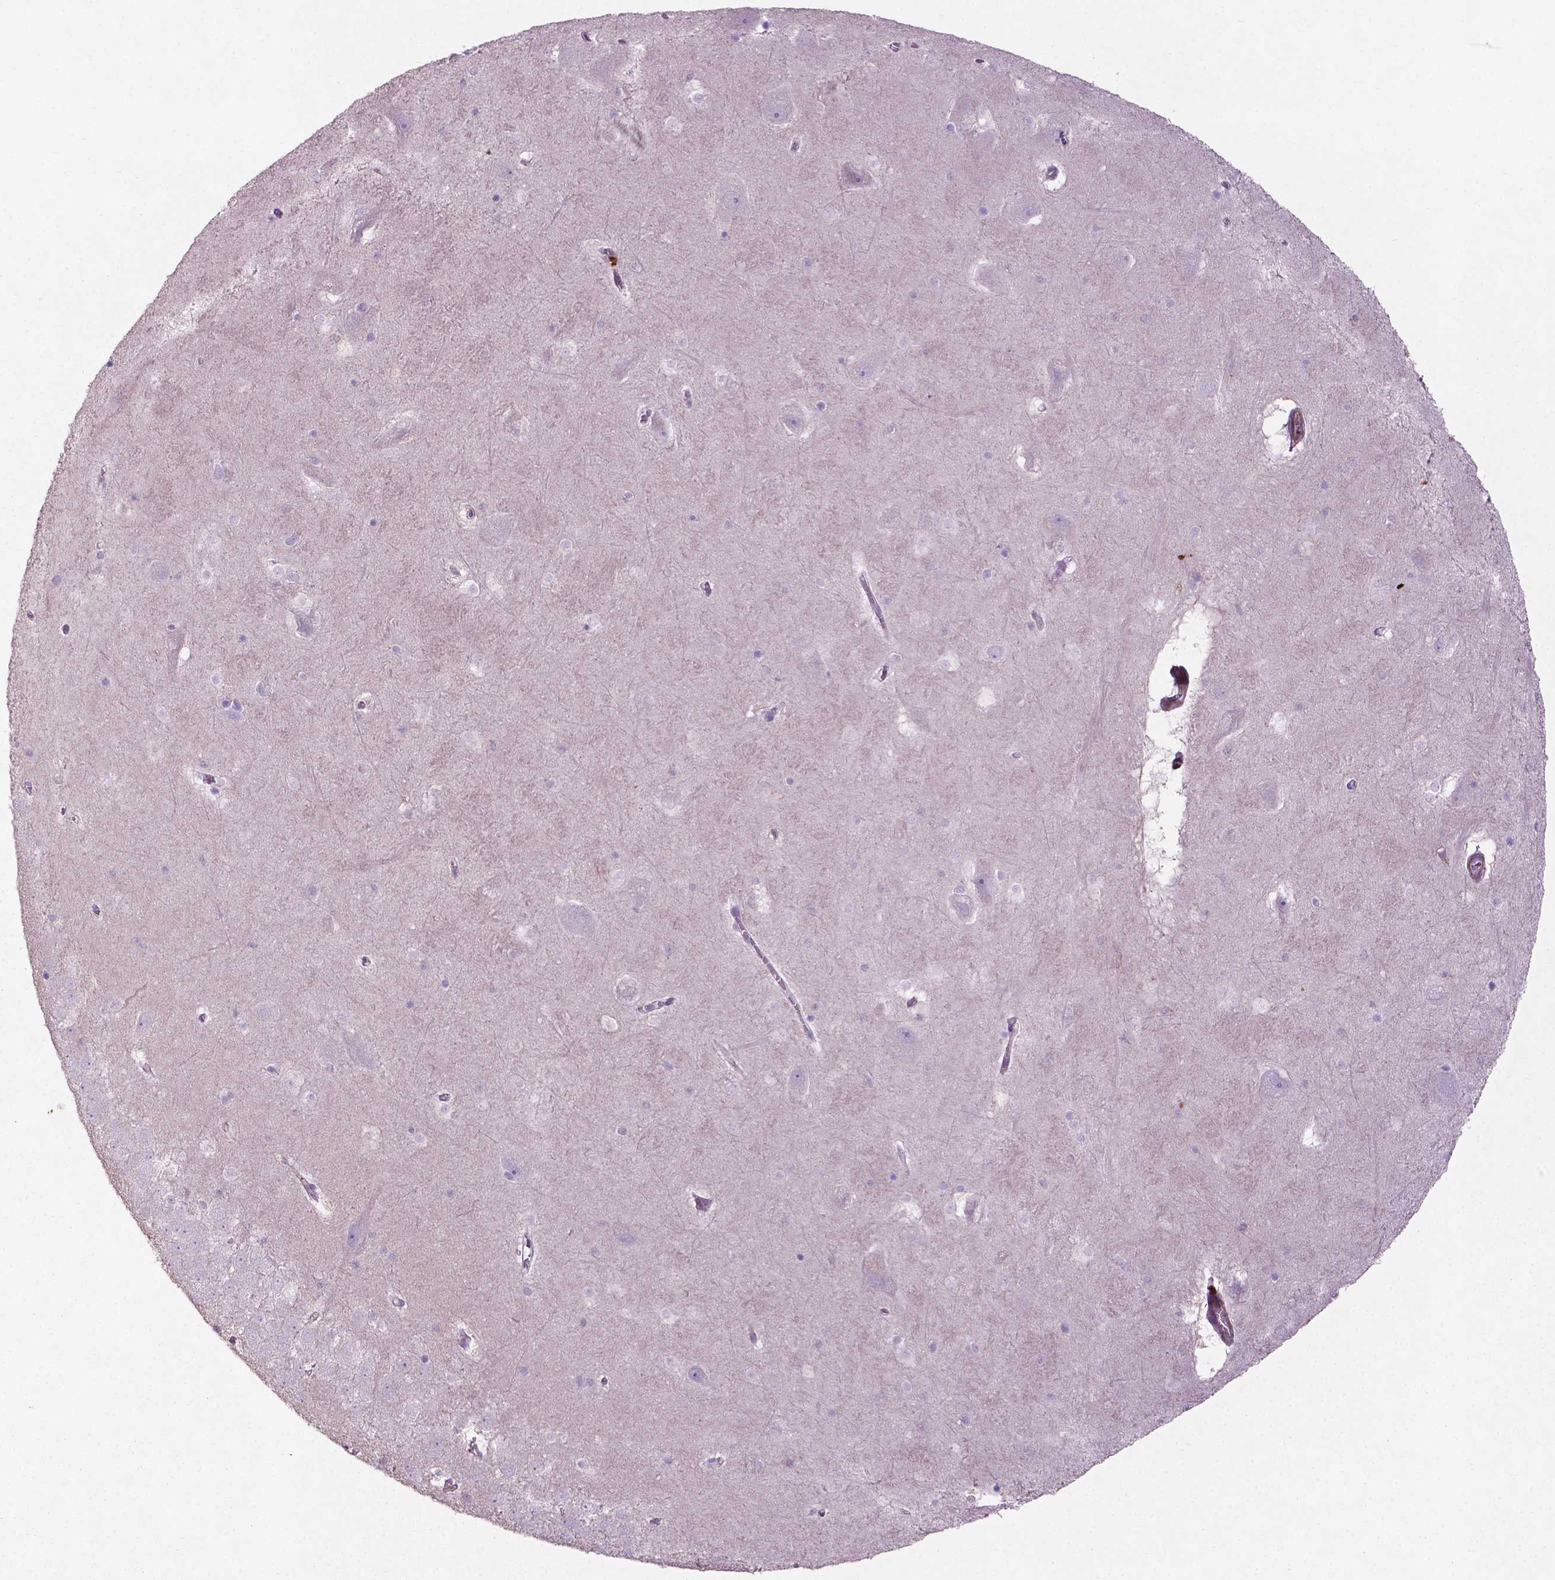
{"staining": {"intensity": "negative", "quantity": "none", "location": "none"}, "tissue": "hippocampus", "cell_type": "Glial cells", "image_type": "normal", "snomed": [{"axis": "morphology", "description": "Normal tissue, NOS"}, {"axis": "topography", "description": "Hippocampus"}], "caption": "Immunohistochemistry photomicrograph of unremarkable hippocampus: human hippocampus stained with DAB exhibits no significant protein expression in glial cells.", "gene": "BMP4", "patient": {"sex": "male", "age": 45}}